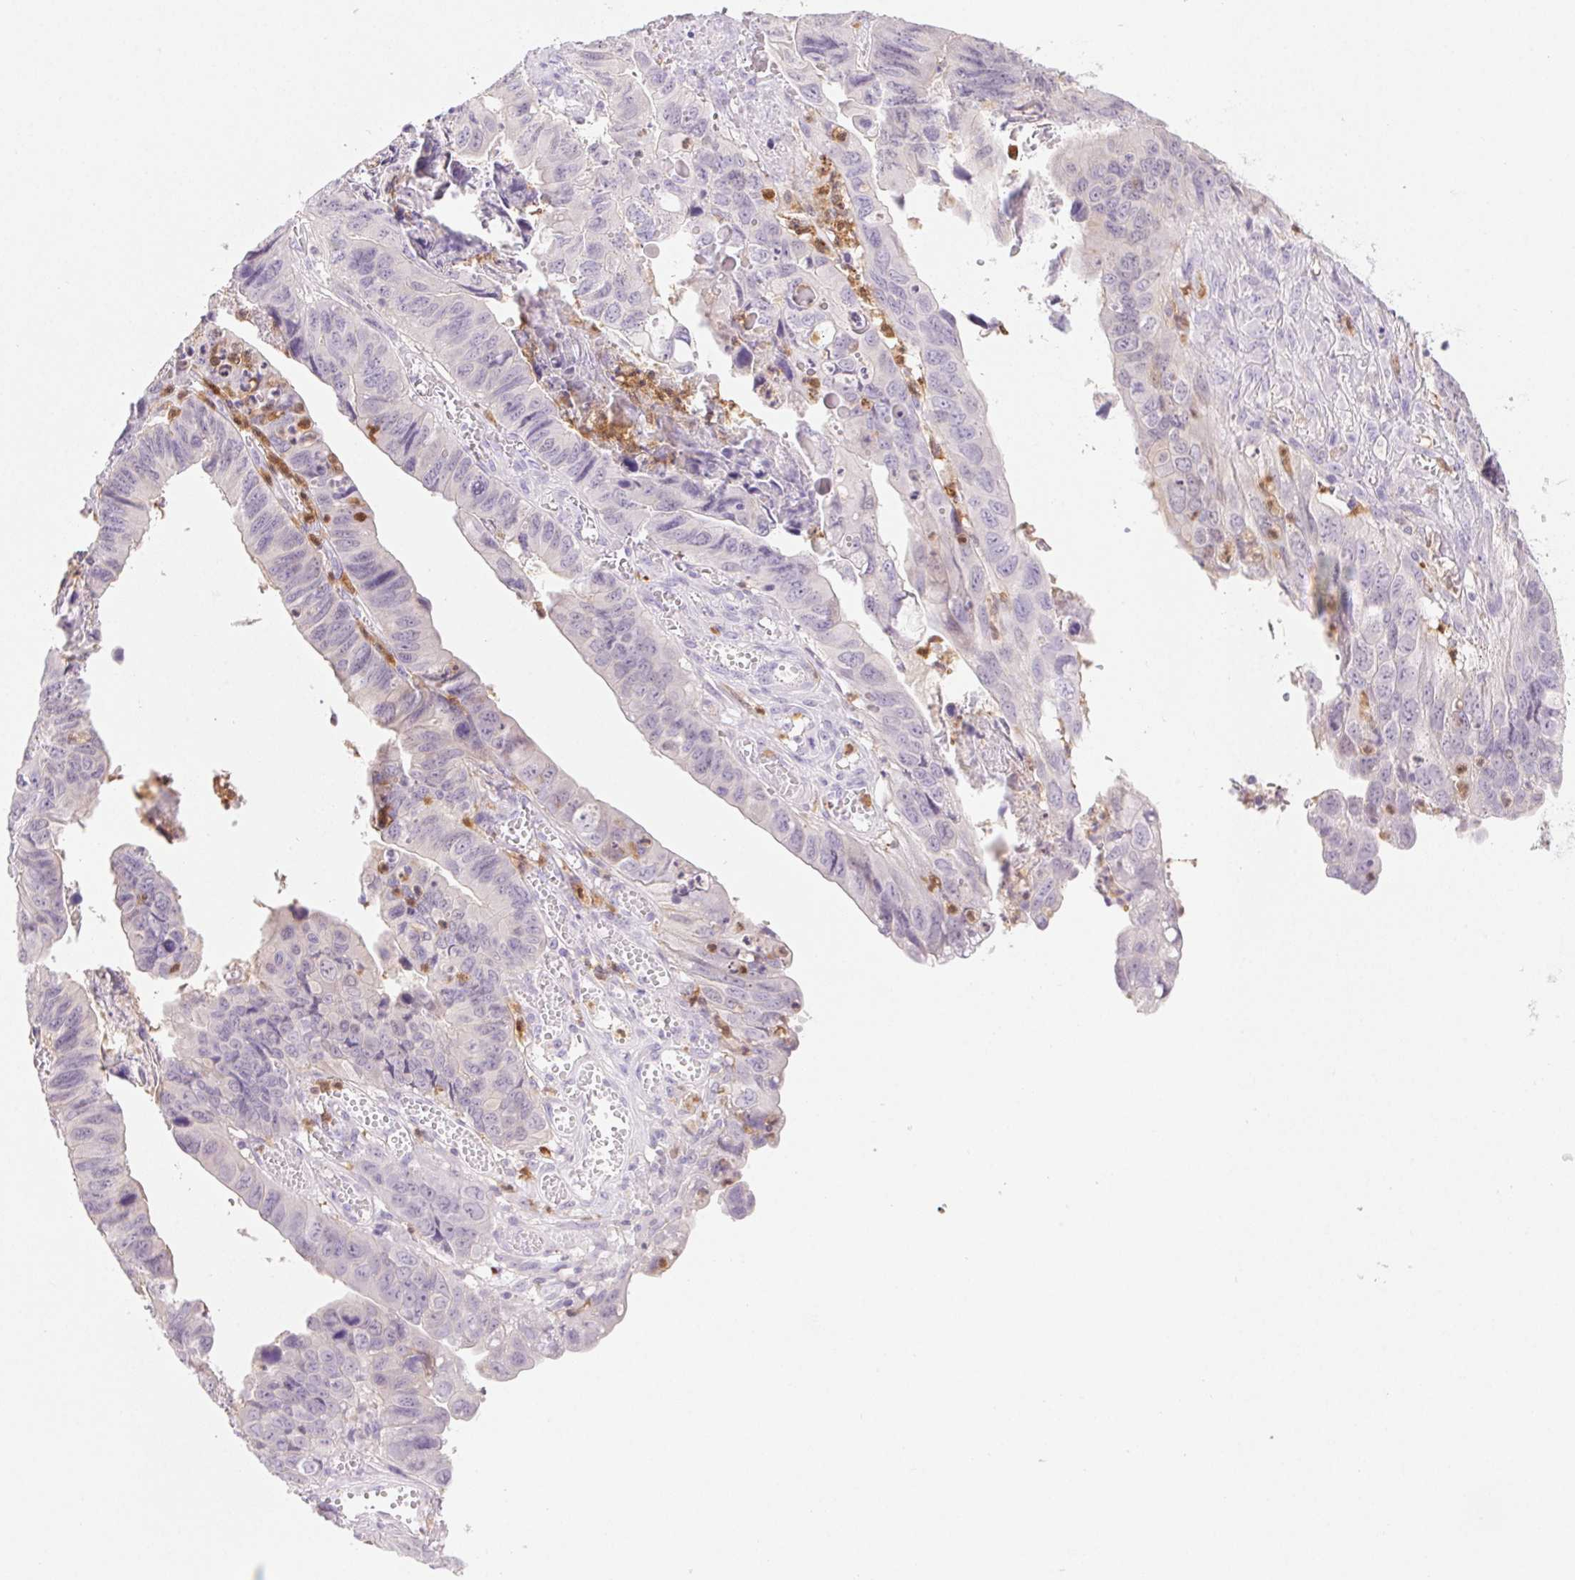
{"staining": {"intensity": "negative", "quantity": "none", "location": "none"}, "tissue": "stomach cancer", "cell_type": "Tumor cells", "image_type": "cancer", "snomed": [{"axis": "morphology", "description": "Adenocarcinoma, NOS"}, {"axis": "topography", "description": "Stomach, lower"}], "caption": "This is an immunohistochemistry image of stomach cancer. There is no expression in tumor cells.", "gene": "TMEM45A", "patient": {"sex": "male", "age": 77}}